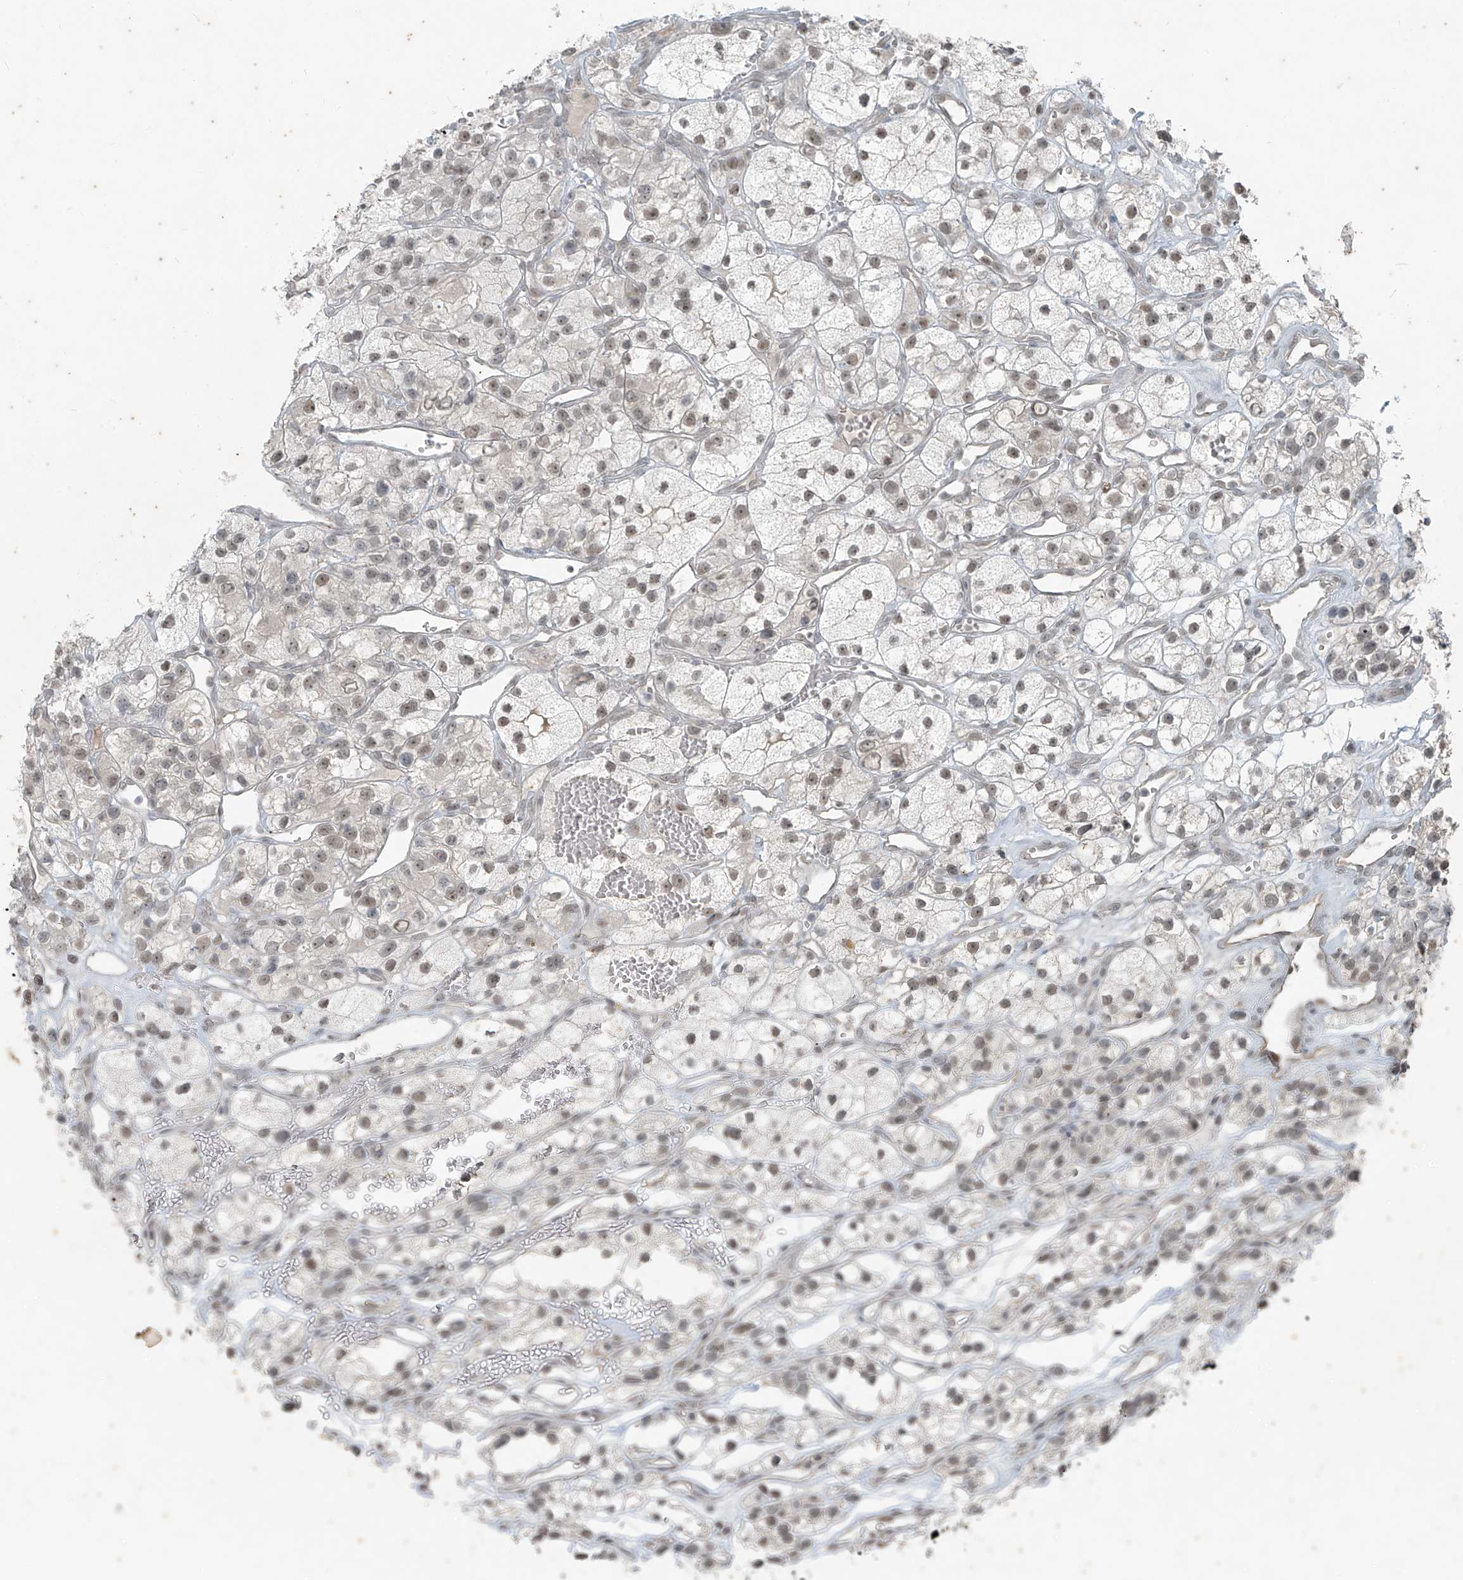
{"staining": {"intensity": "weak", "quantity": ">75%", "location": "nuclear"}, "tissue": "renal cancer", "cell_type": "Tumor cells", "image_type": "cancer", "snomed": [{"axis": "morphology", "description": "Adenocarcinoma, NOS"}, {"axis": "topography", "description": "Kidney"}], "caption": "A micrograph showing weak nuclear positivity in approximately >75% of tumor cells in renal cancer (adenocarcinoma), as visualized by brown immunohistochemical staining.", "gene": "ZNF354B", "patient": {"sex": "female", "age": 57}}